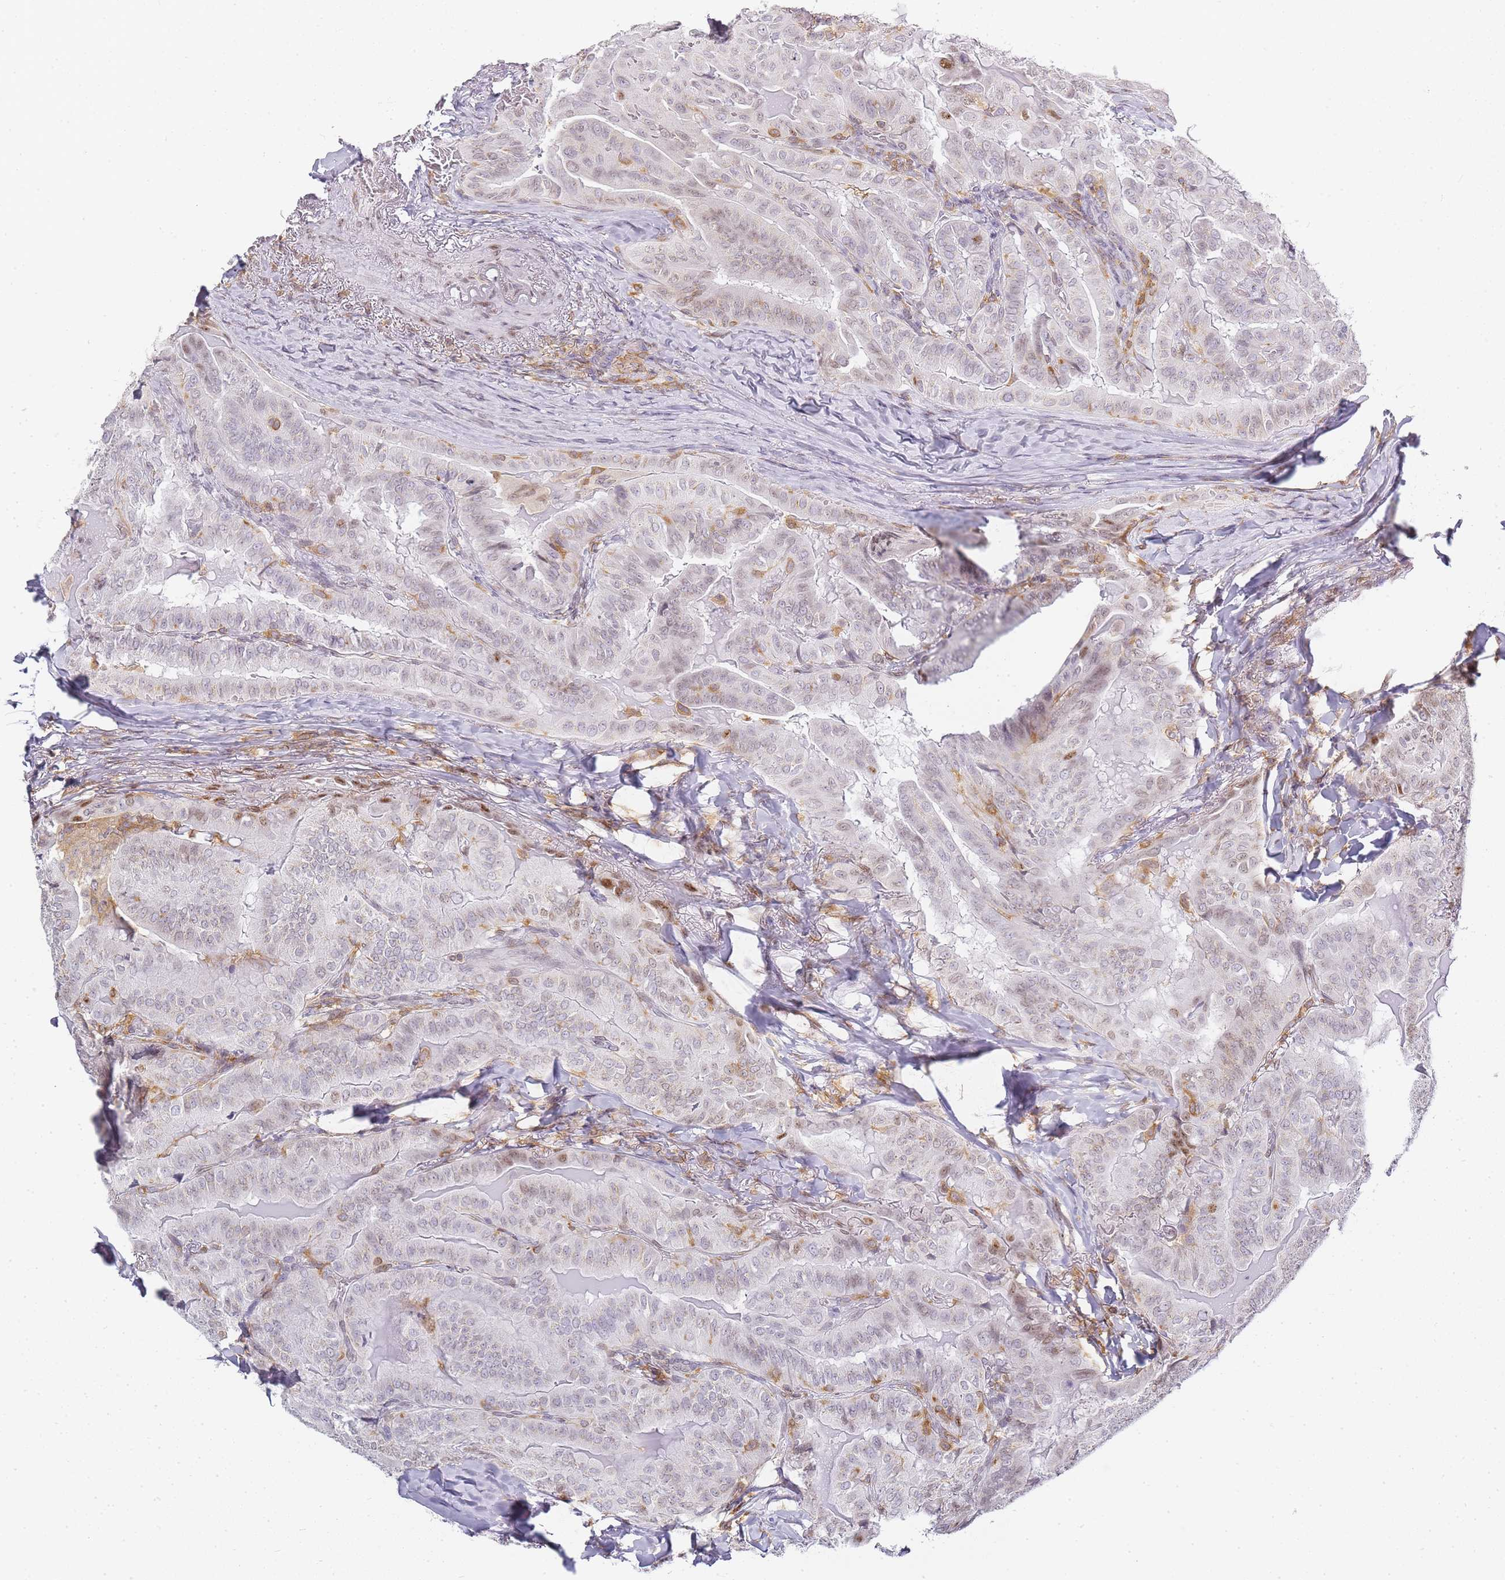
{"staining": {"intensity": "moderate", "quantity": "<25%", "location": "nuclear"}, "tissue": "thyroid cancer", "cell_type": "Tumor cells", "image_type": "cancer", "snomed": [{"axis": "morphology", "description": "Papillary adenocarcinoma, NOS"}, {"axis": "topography", "description": "Thyroid gland"}], "caption": "Human papillary adenocarcinoma (thyroid) stained with a brown dye demonstrates moderate nuclear positive expression in approximately <25% of tumor cells.", "gene": "JAKMIP1", "patient": {"sex": "female", "age": 68}}